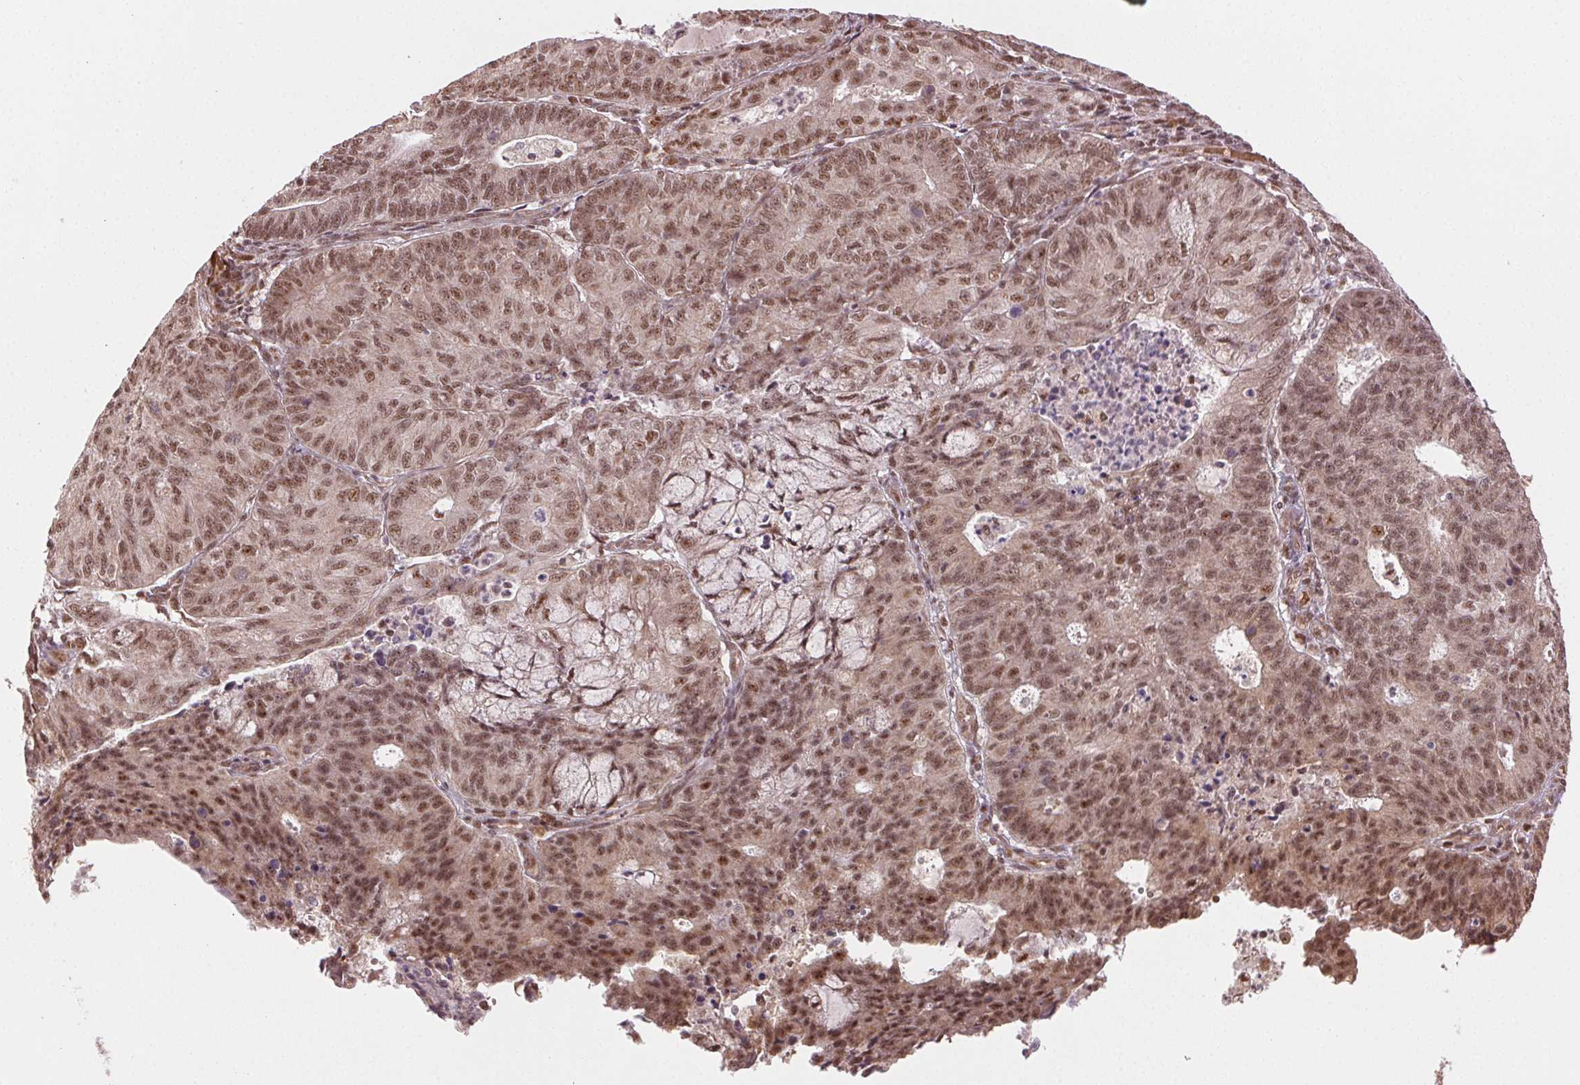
{"staining": {"intensity": "moderate", "quantity": ">75%", "location": "nuclear"}, "tissue": "endometrial cancer", "cell_type": "Tumor cells", "image_type": "cancer", "snomed": [{"axis": "morphology", "description": "Adenocarcinoma, NOS"}, {"axis": "topography", "description": "Endometrium"}], "caption": "High-power microscopy captured an immunohistochemistry (IHC) photomicrograph of endometrial adenocarcinoma, revealing moderate nuclear positivity in approximately >75% of tumor cells.", "gene": "TREML4", "patient": {"sex": "female", "age": 82}}